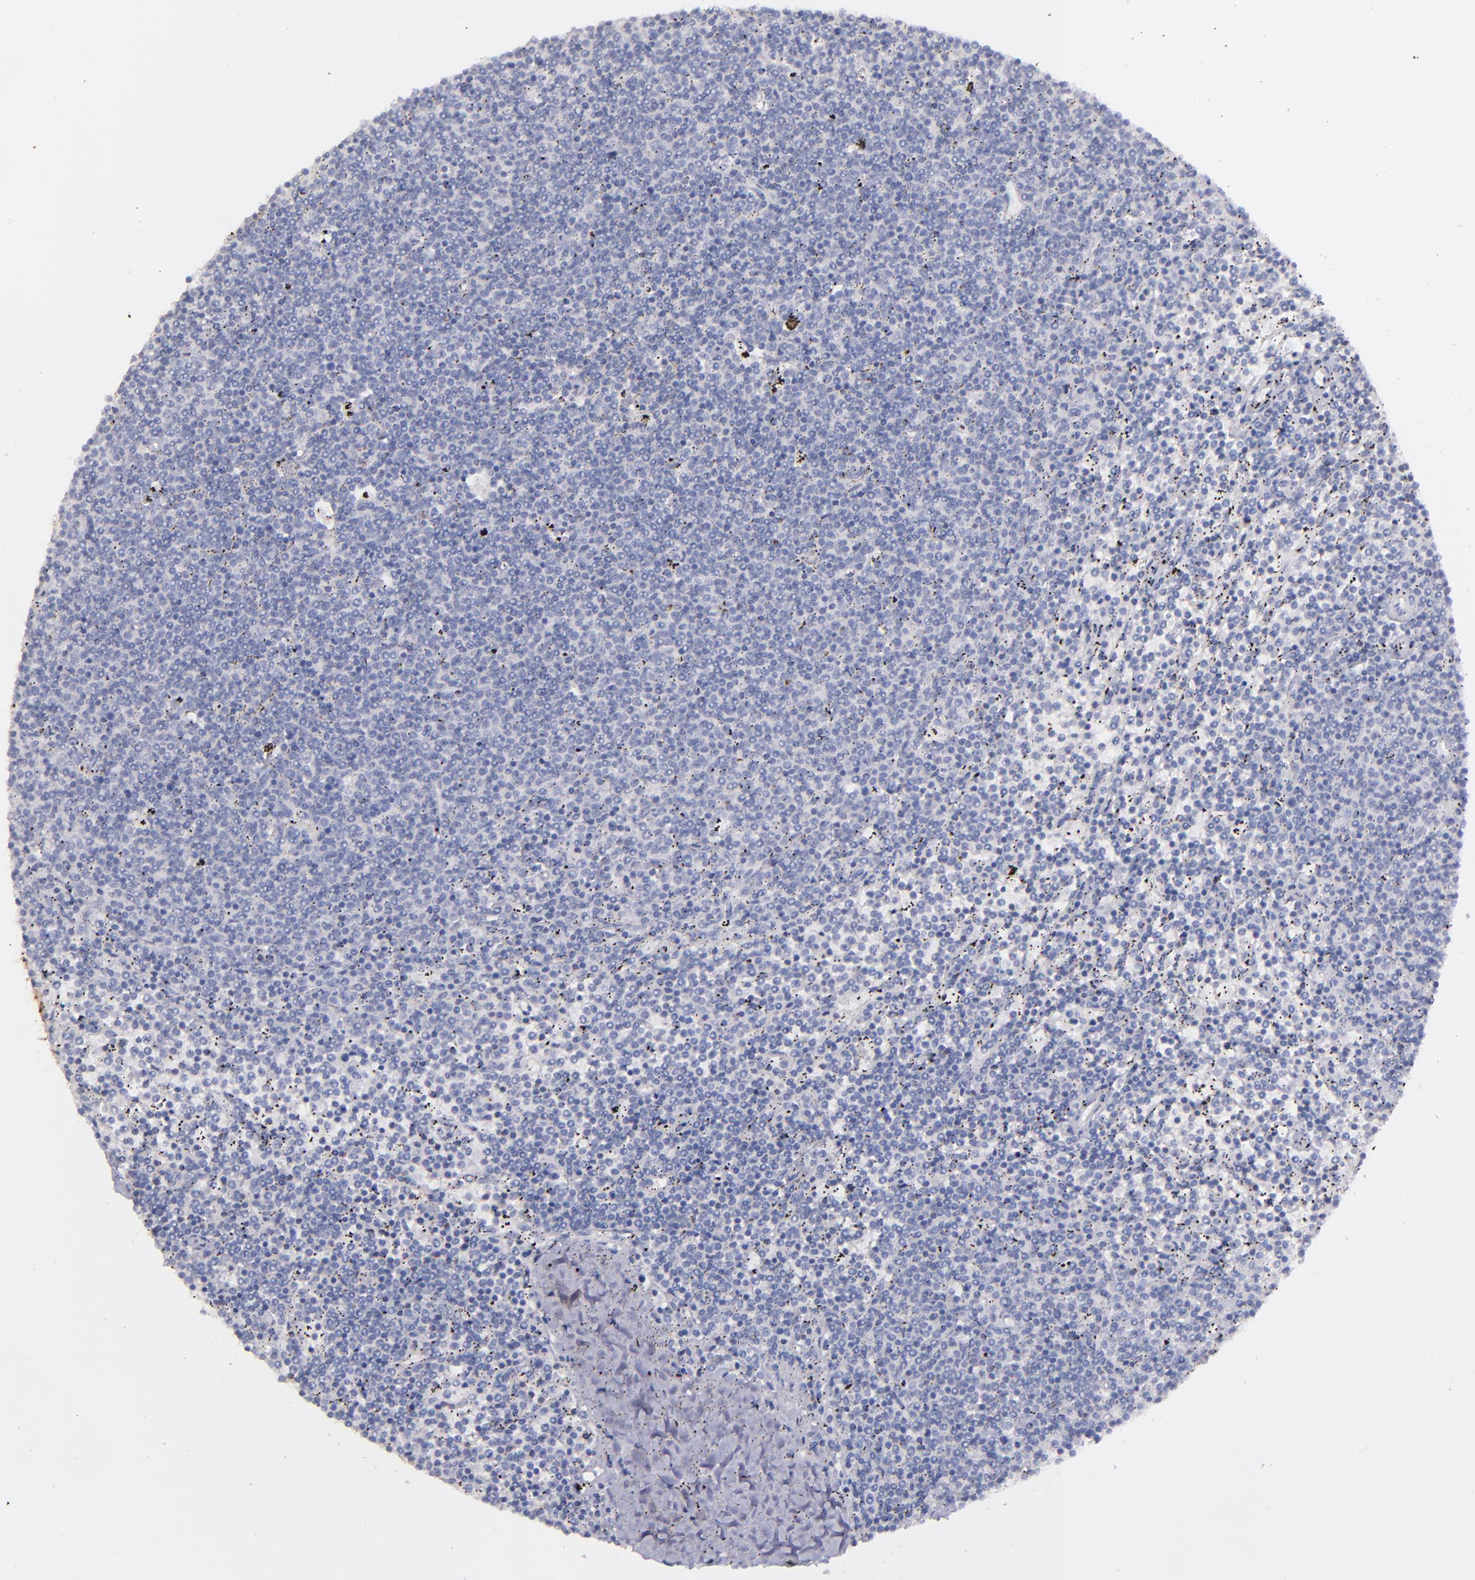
{"staining": {"intensity": "negative", "quantity": "none", "location": "none"}, "tissue": "lymphoma", "cell_type": "Tumor cells", "image_type": "cancer", "snomed": [{"axis": "morphology", "description": "Malignant lymphoma, non-Hodgkin's type, Low grade"}, {"axis": "topography", "description": "Spleen"}], "caption": "Tumor cells are negative for brown protein staining in lymphoma.", "gene": "SNAP25", "patient": {"sex": "female", "age": 50}}